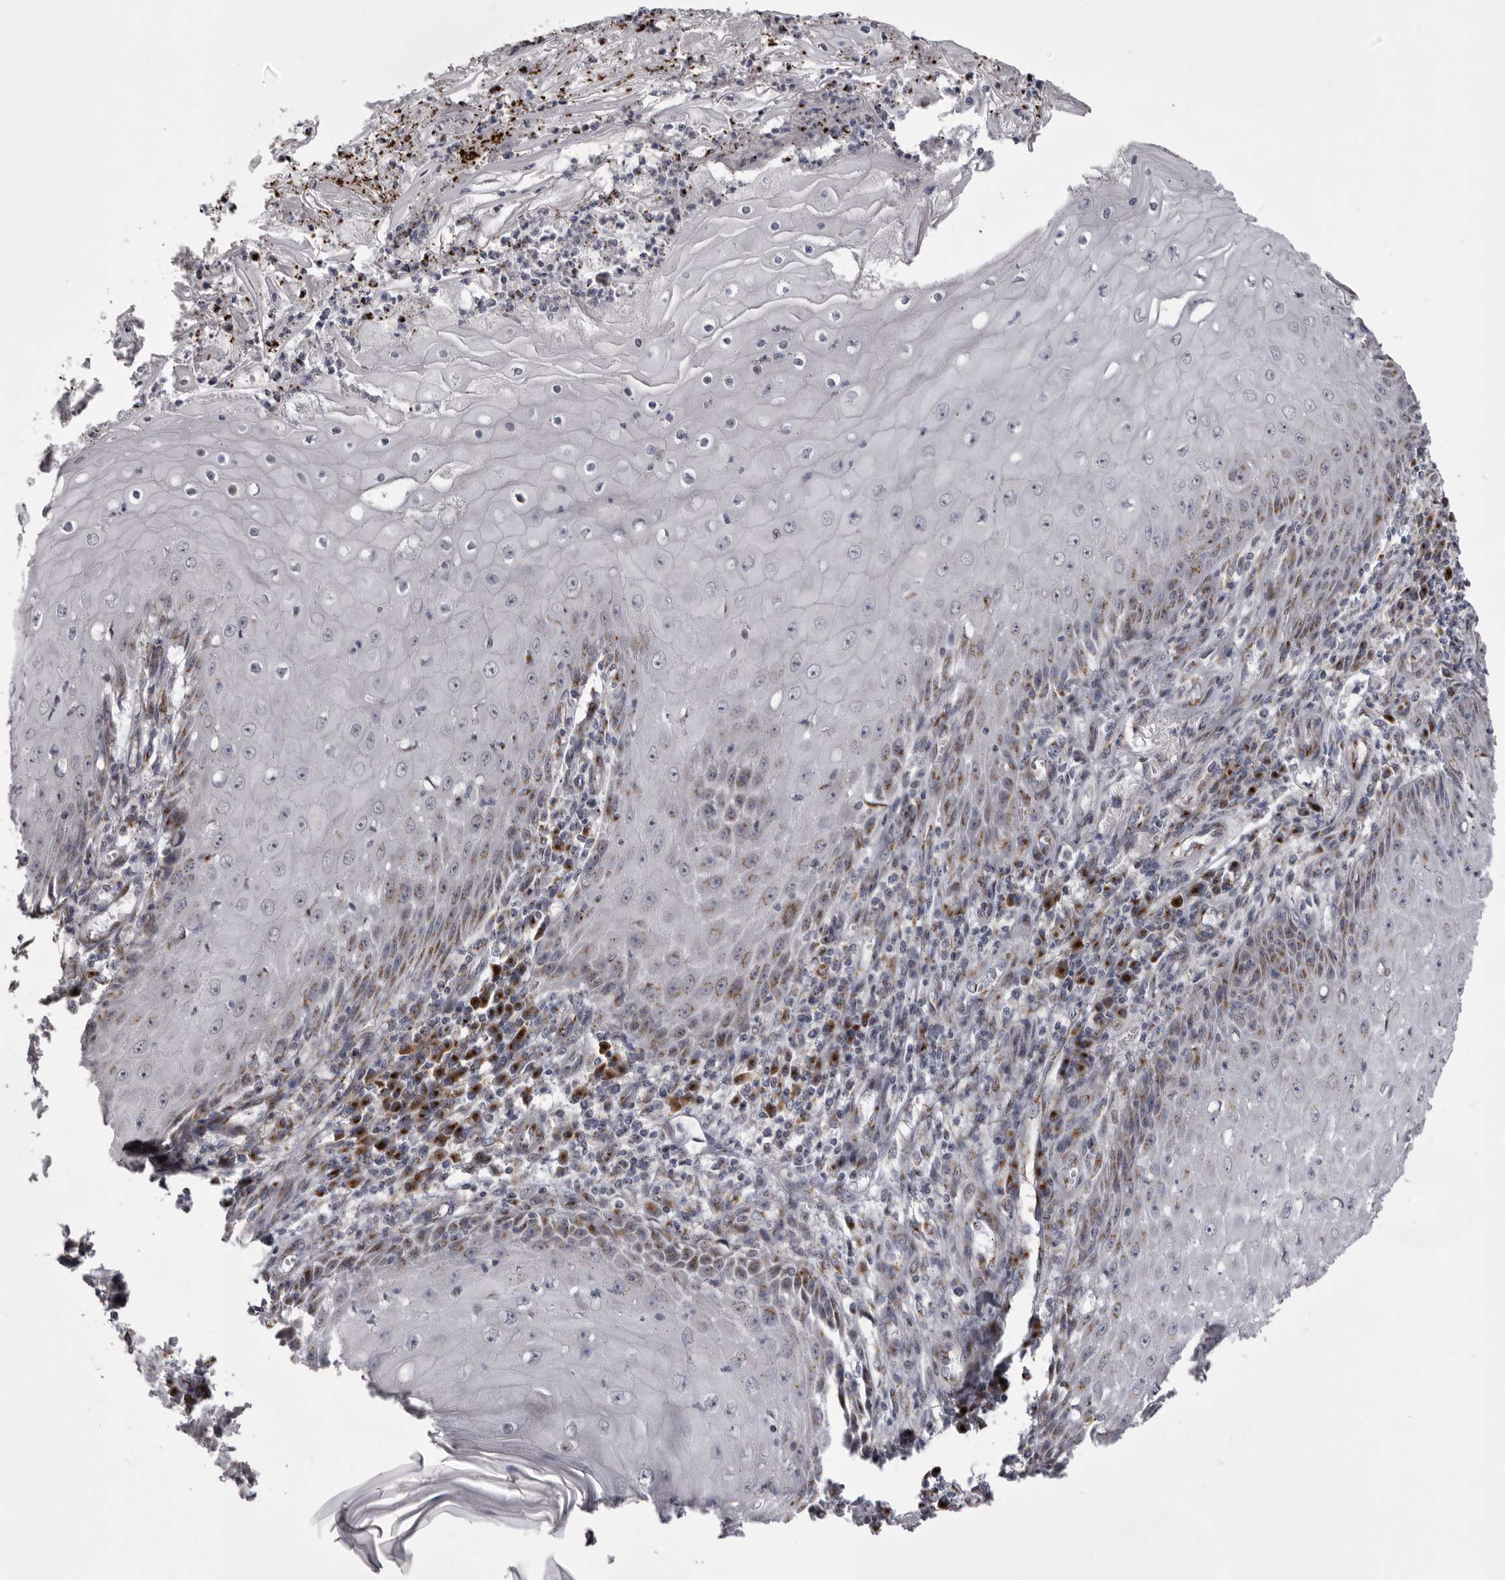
{"staining": {"intensity": "moderate", "quantity": "<25%", "location": "cytoplasmic/membranous"}, "tissue": "skin cancer", "cell_type": "Tumor cells", "image_type": "cancer", "snomed": [{"axis": "morphology", "description": "Squamous cell carcinoma, NOS"}, {"axis": "topography", "description": "Skin"}], "caption": "Protein staining exhibits moderate cytoplasmic/membranous positivity in about <25% of tumor cells in skin squamous cell carcinoma. (DAB IHC, brown staining for protein, blue staining for nuclei).", "gene": "WDR47", "patient": {"sex": "female", "age": 73}}